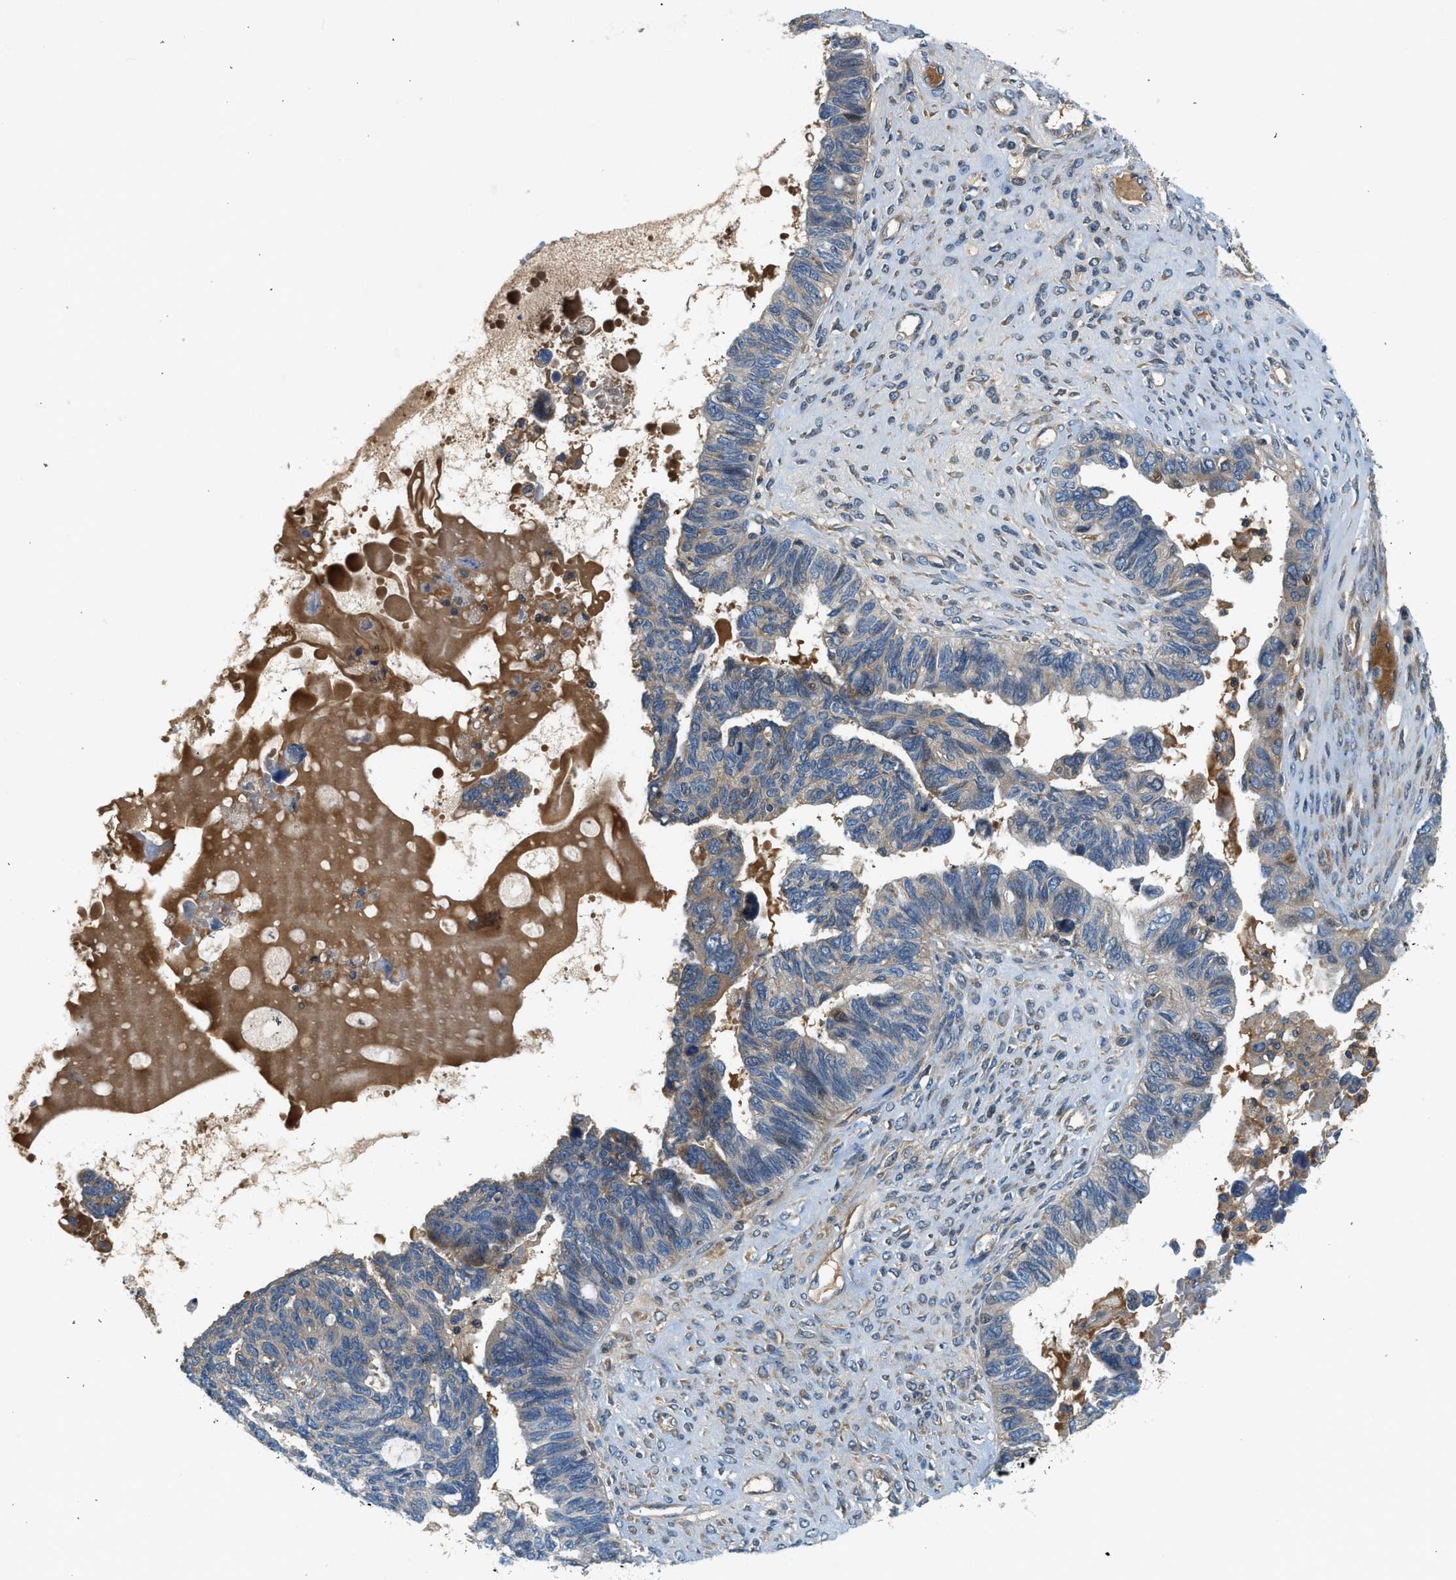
{"staining": {"intensity": "weak", "quantity": "<25%", "location": "cytoplasmic/membranous"}, "tissue": "ovarian cancer", "cell_type": "Tumor cells", "image_type": "cancer", "snomed": [{"axis": "morphology", "description": "Cystadenocarcinoma, serous, NOS"}, {"axis": "topography", "description": "Ovary"}], "caption": "A histopathology image of human serous cystadenocarcinoma (ovarian) is negative for staining in tumor cells.", "gene": "KCNK1", "patient": {"sex": "female", "age": 79}}